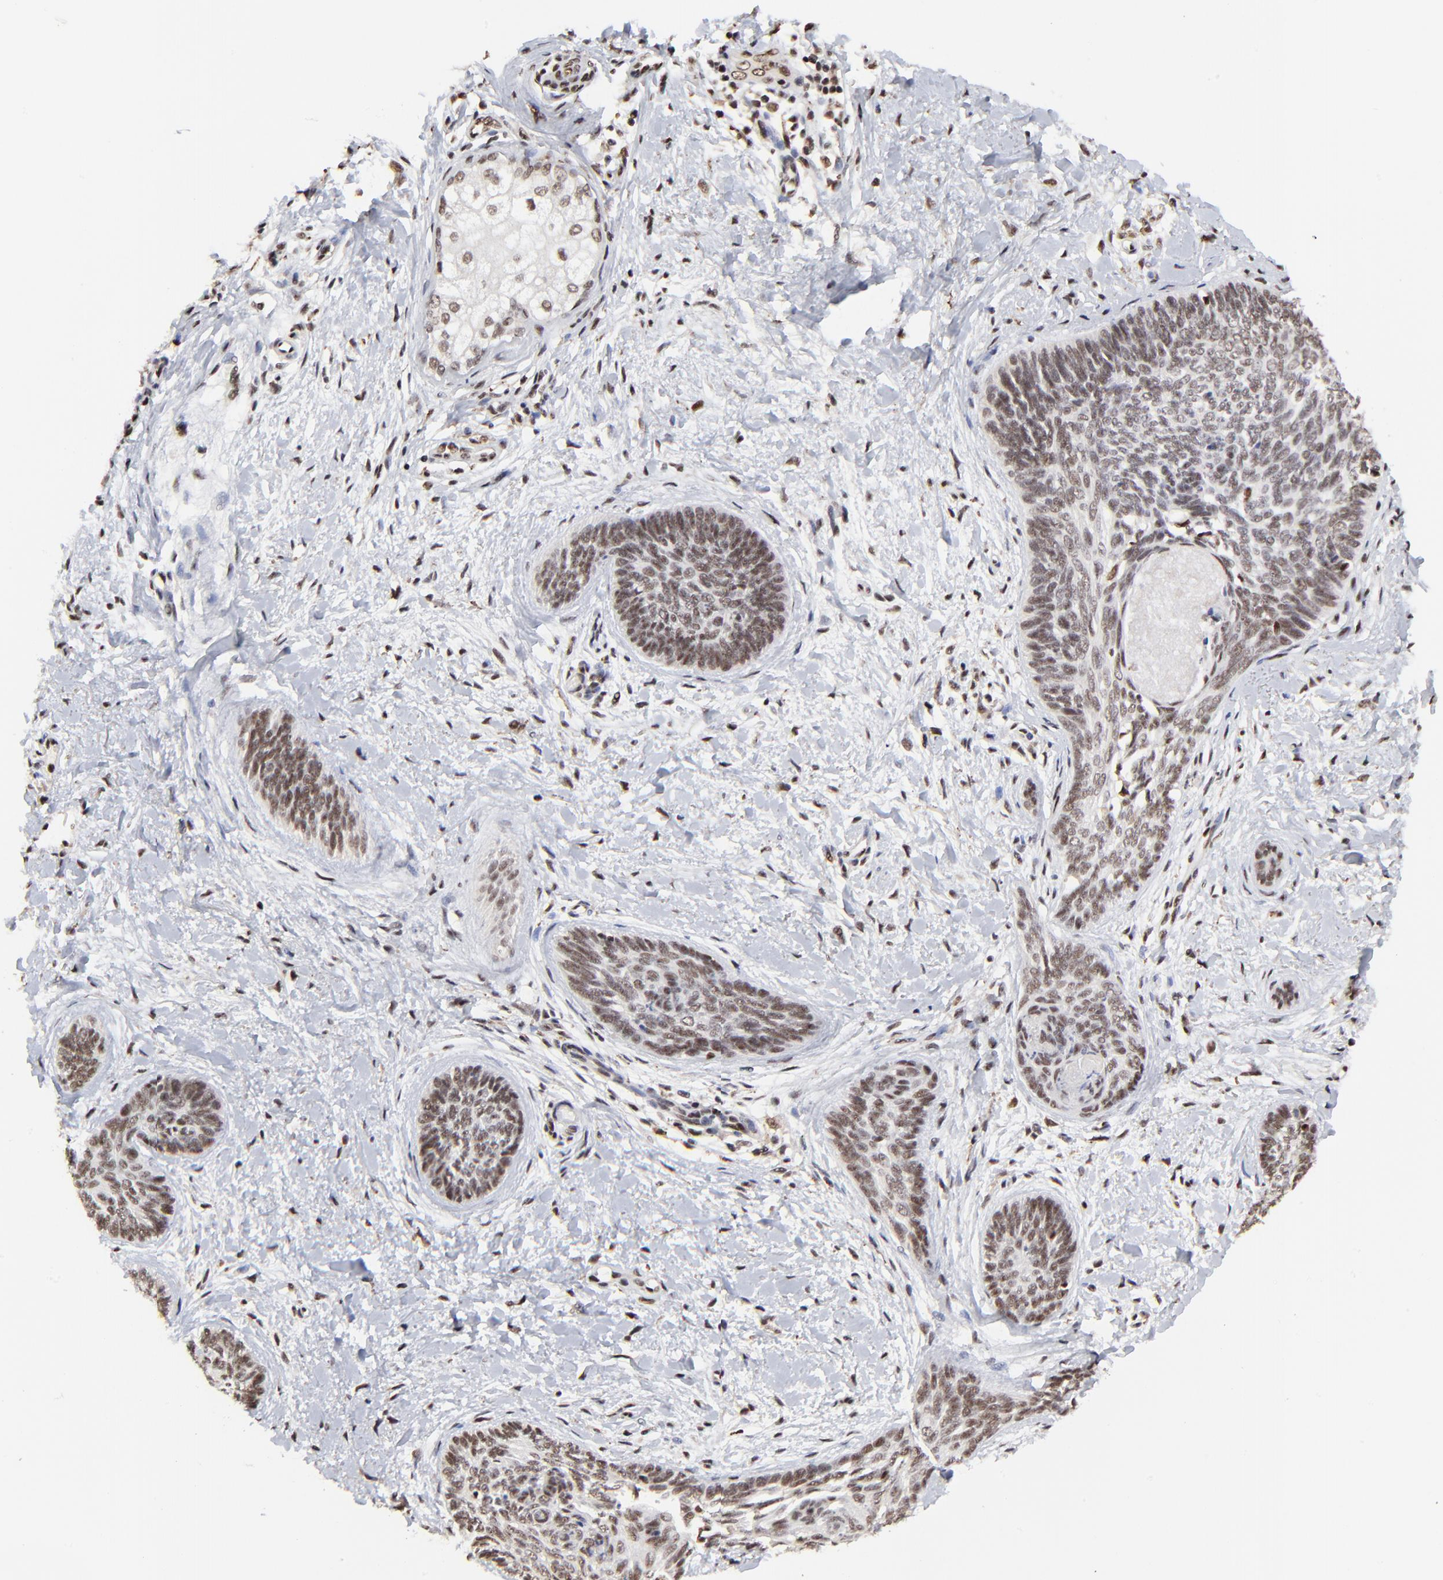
{"staining": {"intensity": "moderate", "quantity": ">75%", "location": "nuclear"}, "tissue": "skin cancer", "cell_type": "Tumor cells", "image_type": "cancer", "snomed": [{"axis": "morphology", "description": "Basal cell carcinoma"}, {"axis": "topography", "description": "Skin"}], "caption": "Basal cell carcinoma (skin) stained with a protein marker shows moderate staining in tumor cells.", "gene": "RBM22", "patient": {"sex": "female", "age": 81}}